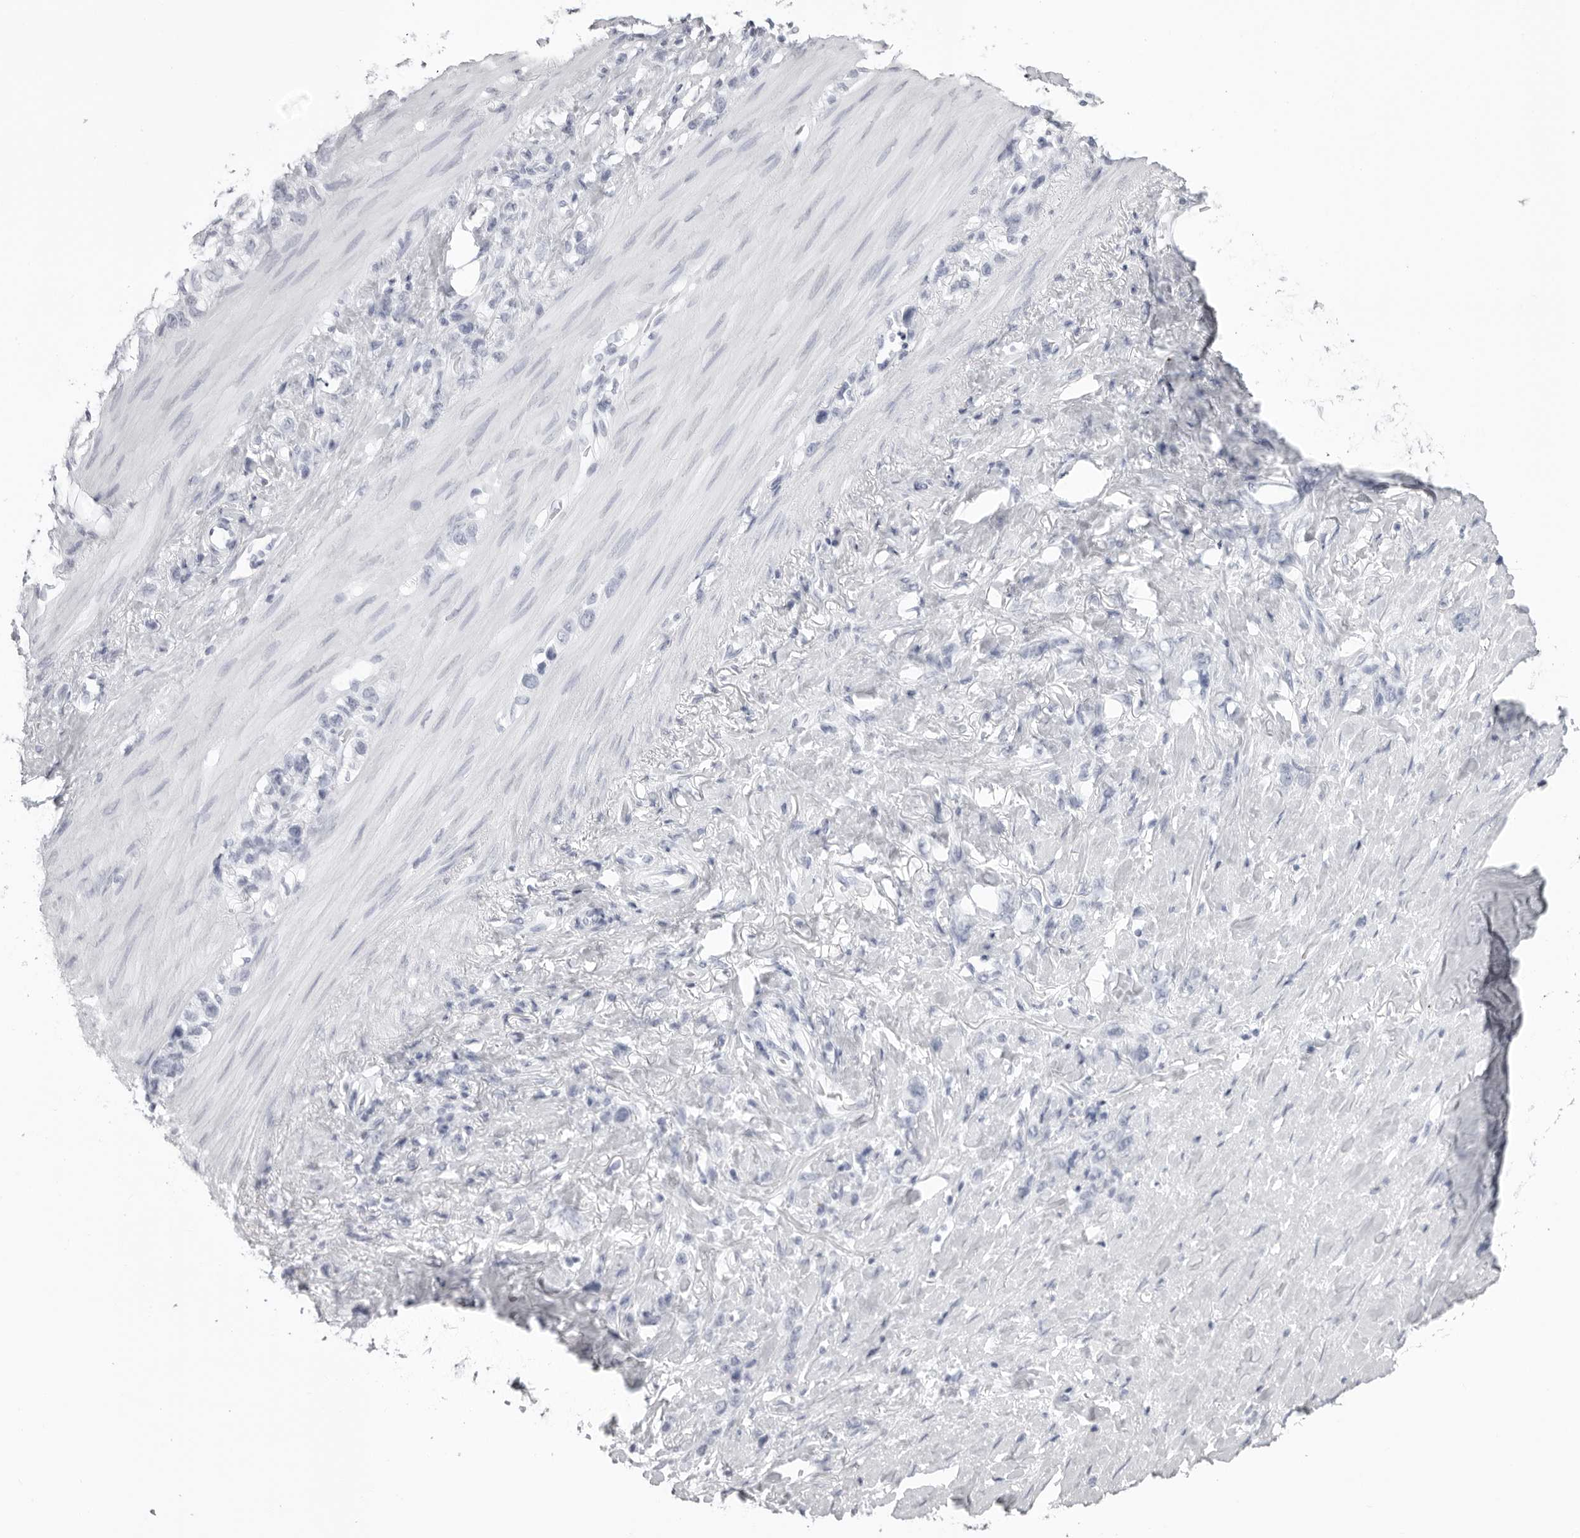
{"staining": {"intensity": "negative", "quantity": "none", "location": "none"}, "tissue": "stomach cancer", "cell_type": "Tumor cells", "image_type": "cancer", "snomed": [{"axis": "morphology", "description": "Normal tissue, NOS"}, {"axis": "morphology", "description": "Adenocarcinoma, NOS"}, {"axis": "morphology", "description": "Adenocarcinoma, High grade"}, {"axis": "topography", "description": "Stomach, upper"}, {"axis": "topography", "description": "Stomach"}], "caption": "Tumor cells show no significant staining in stomach cancer. (Brightfield microscopy of DAB immunohistochemistry at high magnification).", "gene": "KLK9", "patient": {"sex": "female", "age": 65}}